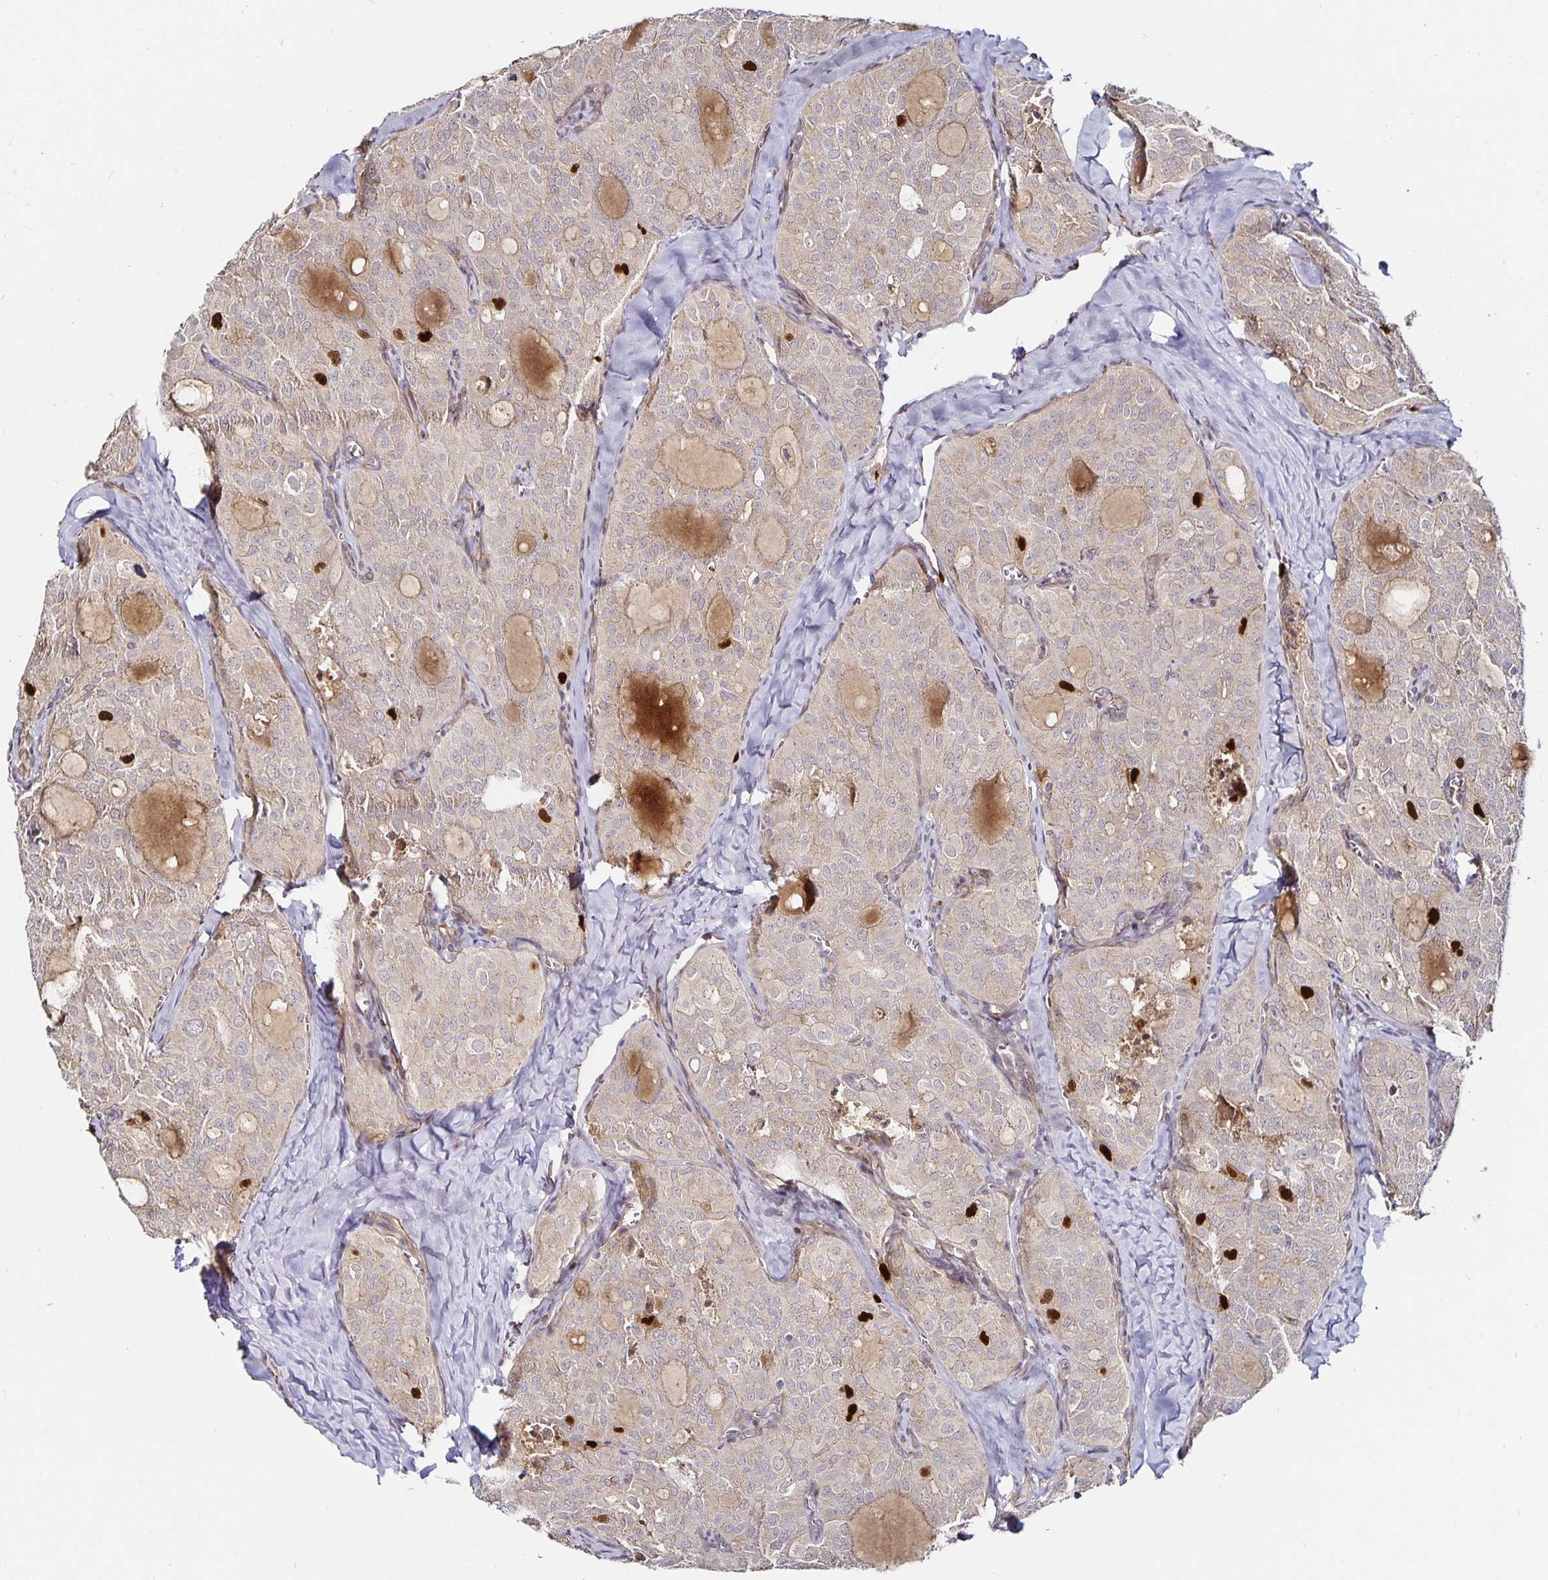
{"staining": {"intensity": "weak", "quantity": "25%-75%", "location": "cytoplasmic/membranous"}, "tissue": "thyroid cancer", "cell_type": "Tumor cells", "image_type": "cancer", "snomed": [{"axis": "morphology", "description": "Follicular adenoma carcinoma, NOS"}, {"axis": "topography", "description": "Thyroid gland"}], "caption": "Thyroid cancer (follicular adenoma carcinoma) stained with immunohistochemistry shows weak cytoplasmic/membranous positivity in approximately 25%-75% of tumor cells.", "gene": "ANLN", "patient": {"sex": "male", "age": 75}}